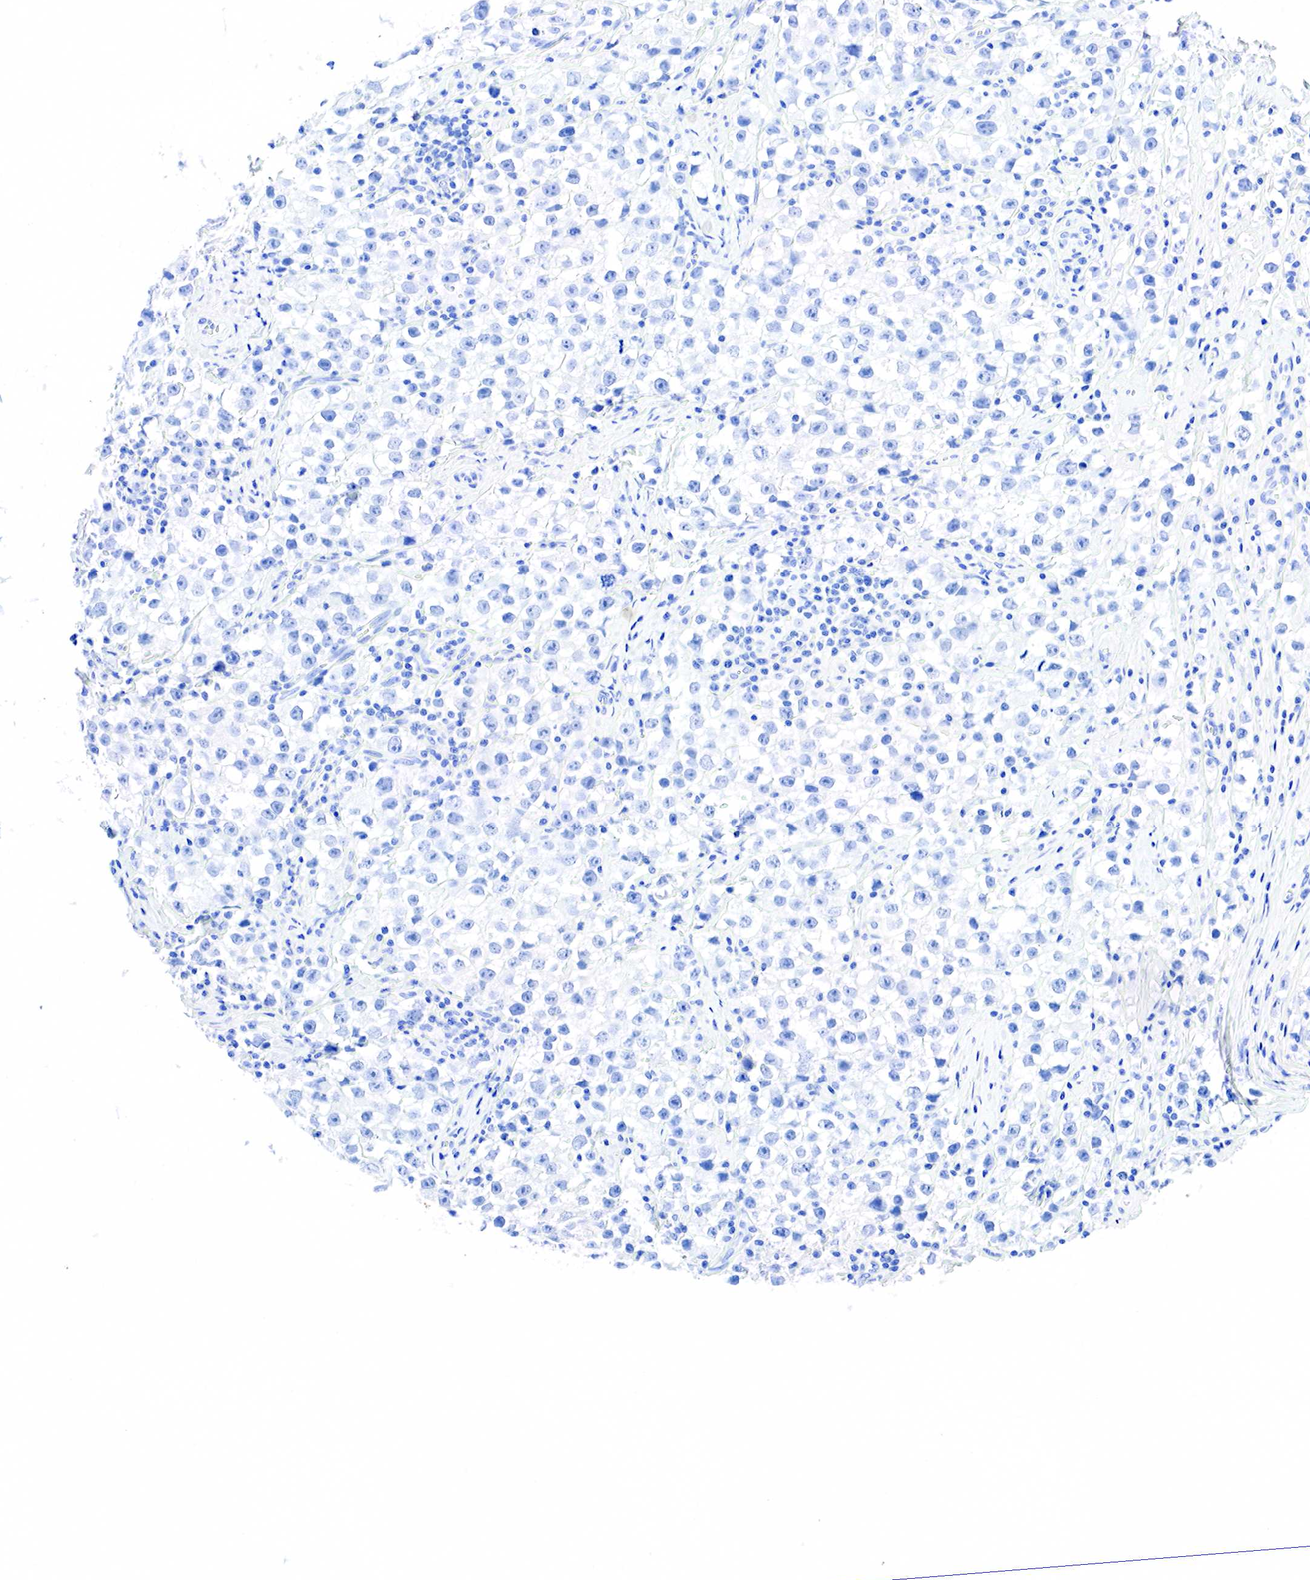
{"staining": {"intensity": "negative", "quantity": "none", "location": "none"}, "tissue": "testis cancer", "cell_type": "Tumor cells", "image_type": "cancer", "snomed": [{"axis": "morphology", "description": "Seminoma, NOS"}, {"axis": "topography", "description": "Testis"}], "caption": "The micrograph displays no significant positivity in tumor cells of testis seminoma.", "gene": "KRT7", "patient": {"sex": "male", "age": 35}}